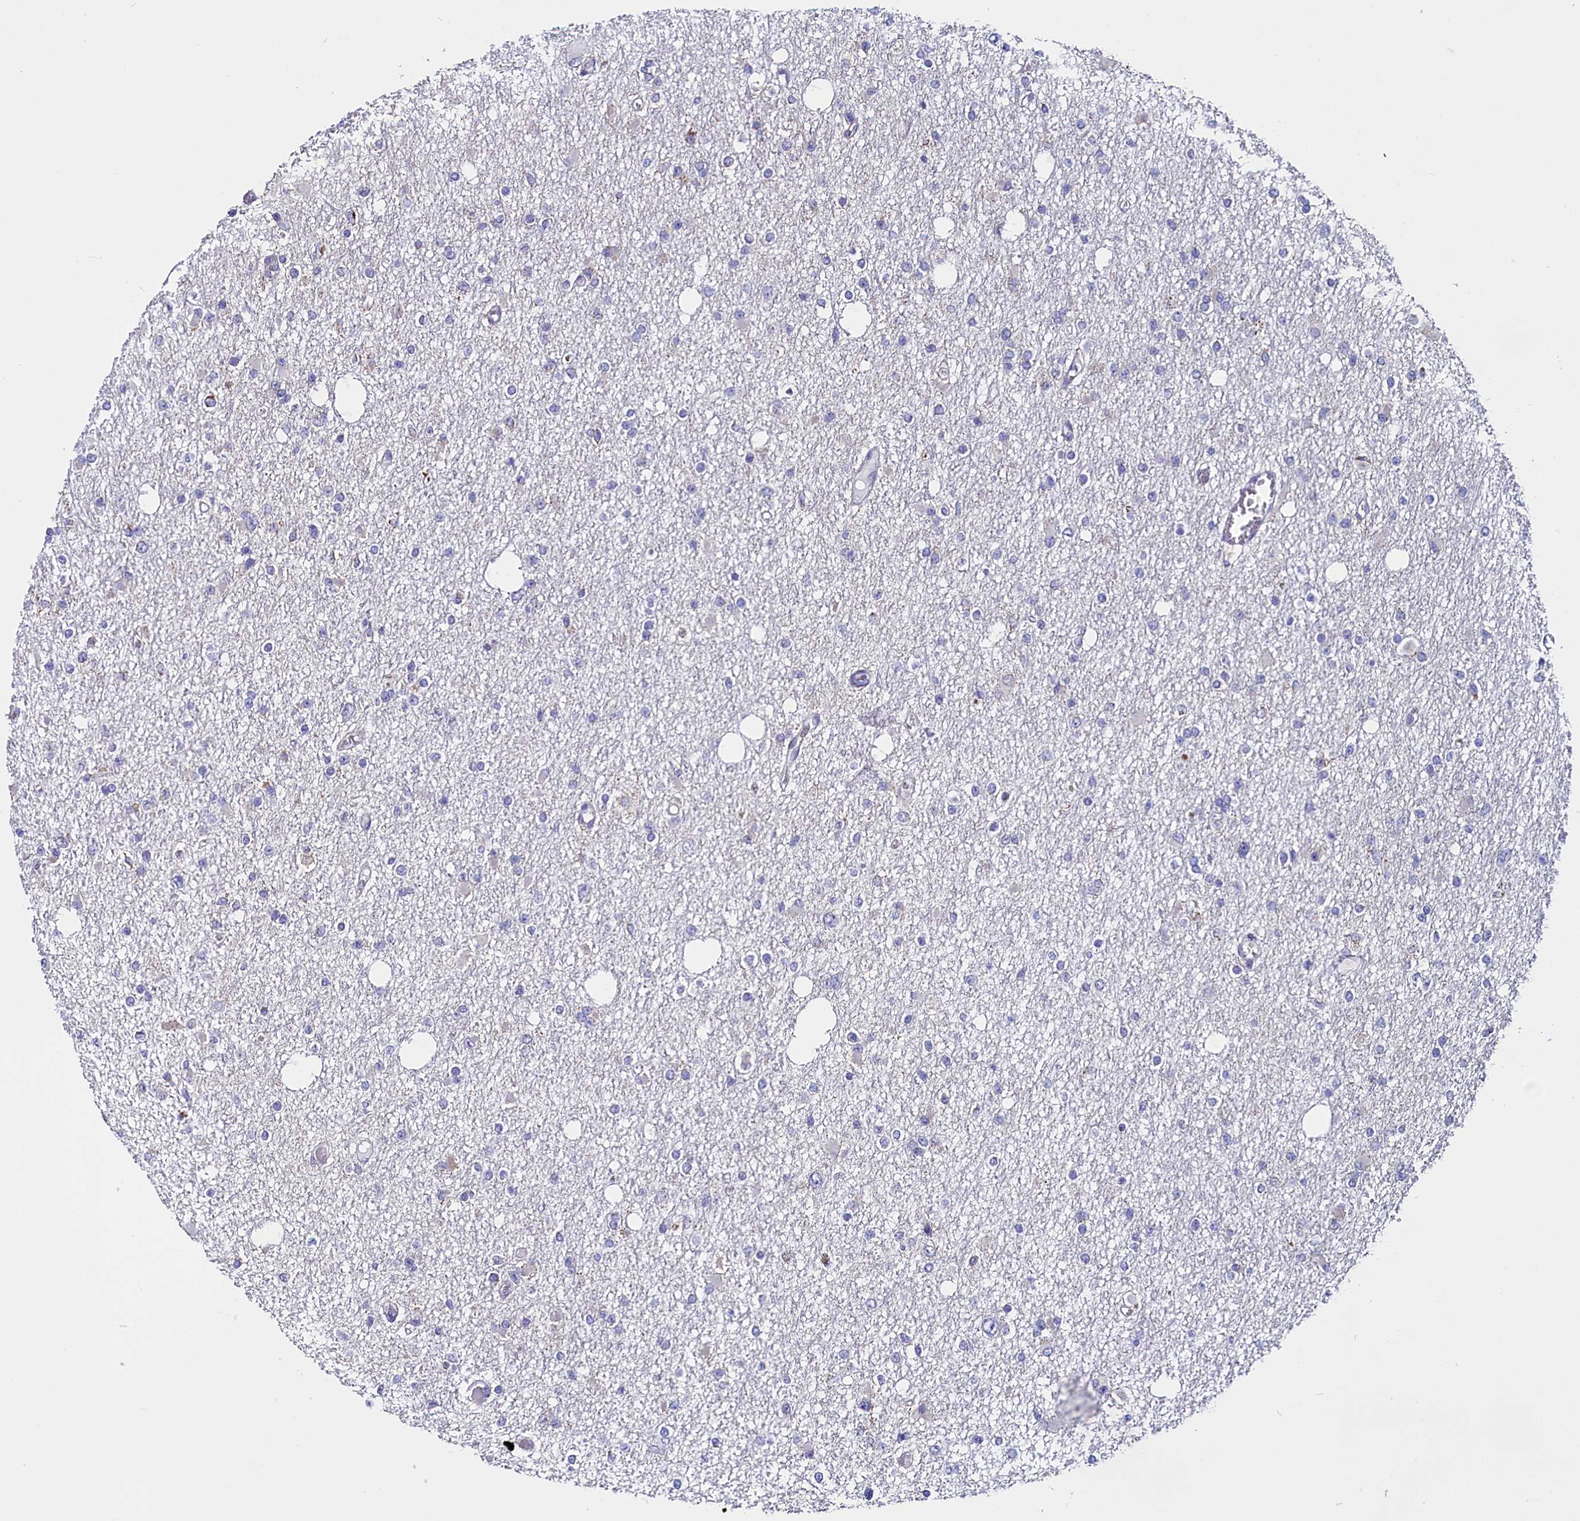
{"staining": {"intensity": "negative", "quantity": "none", "location": "none"}, "tissue": "glioma", "cell_type": "Tumor cells", "image_type": "cancer", "snomed": [{"axis": "morphology", "description": "Glioma, malignant, Low grade"}, {"axis": "topography", "description": "Brain"}], "caption": "Glioma was stained to show a protein in brown. There is no significant expression in tumor cells.", "gene": "CIAPIN1", "patient": {"sex": "female", "age": 22}}